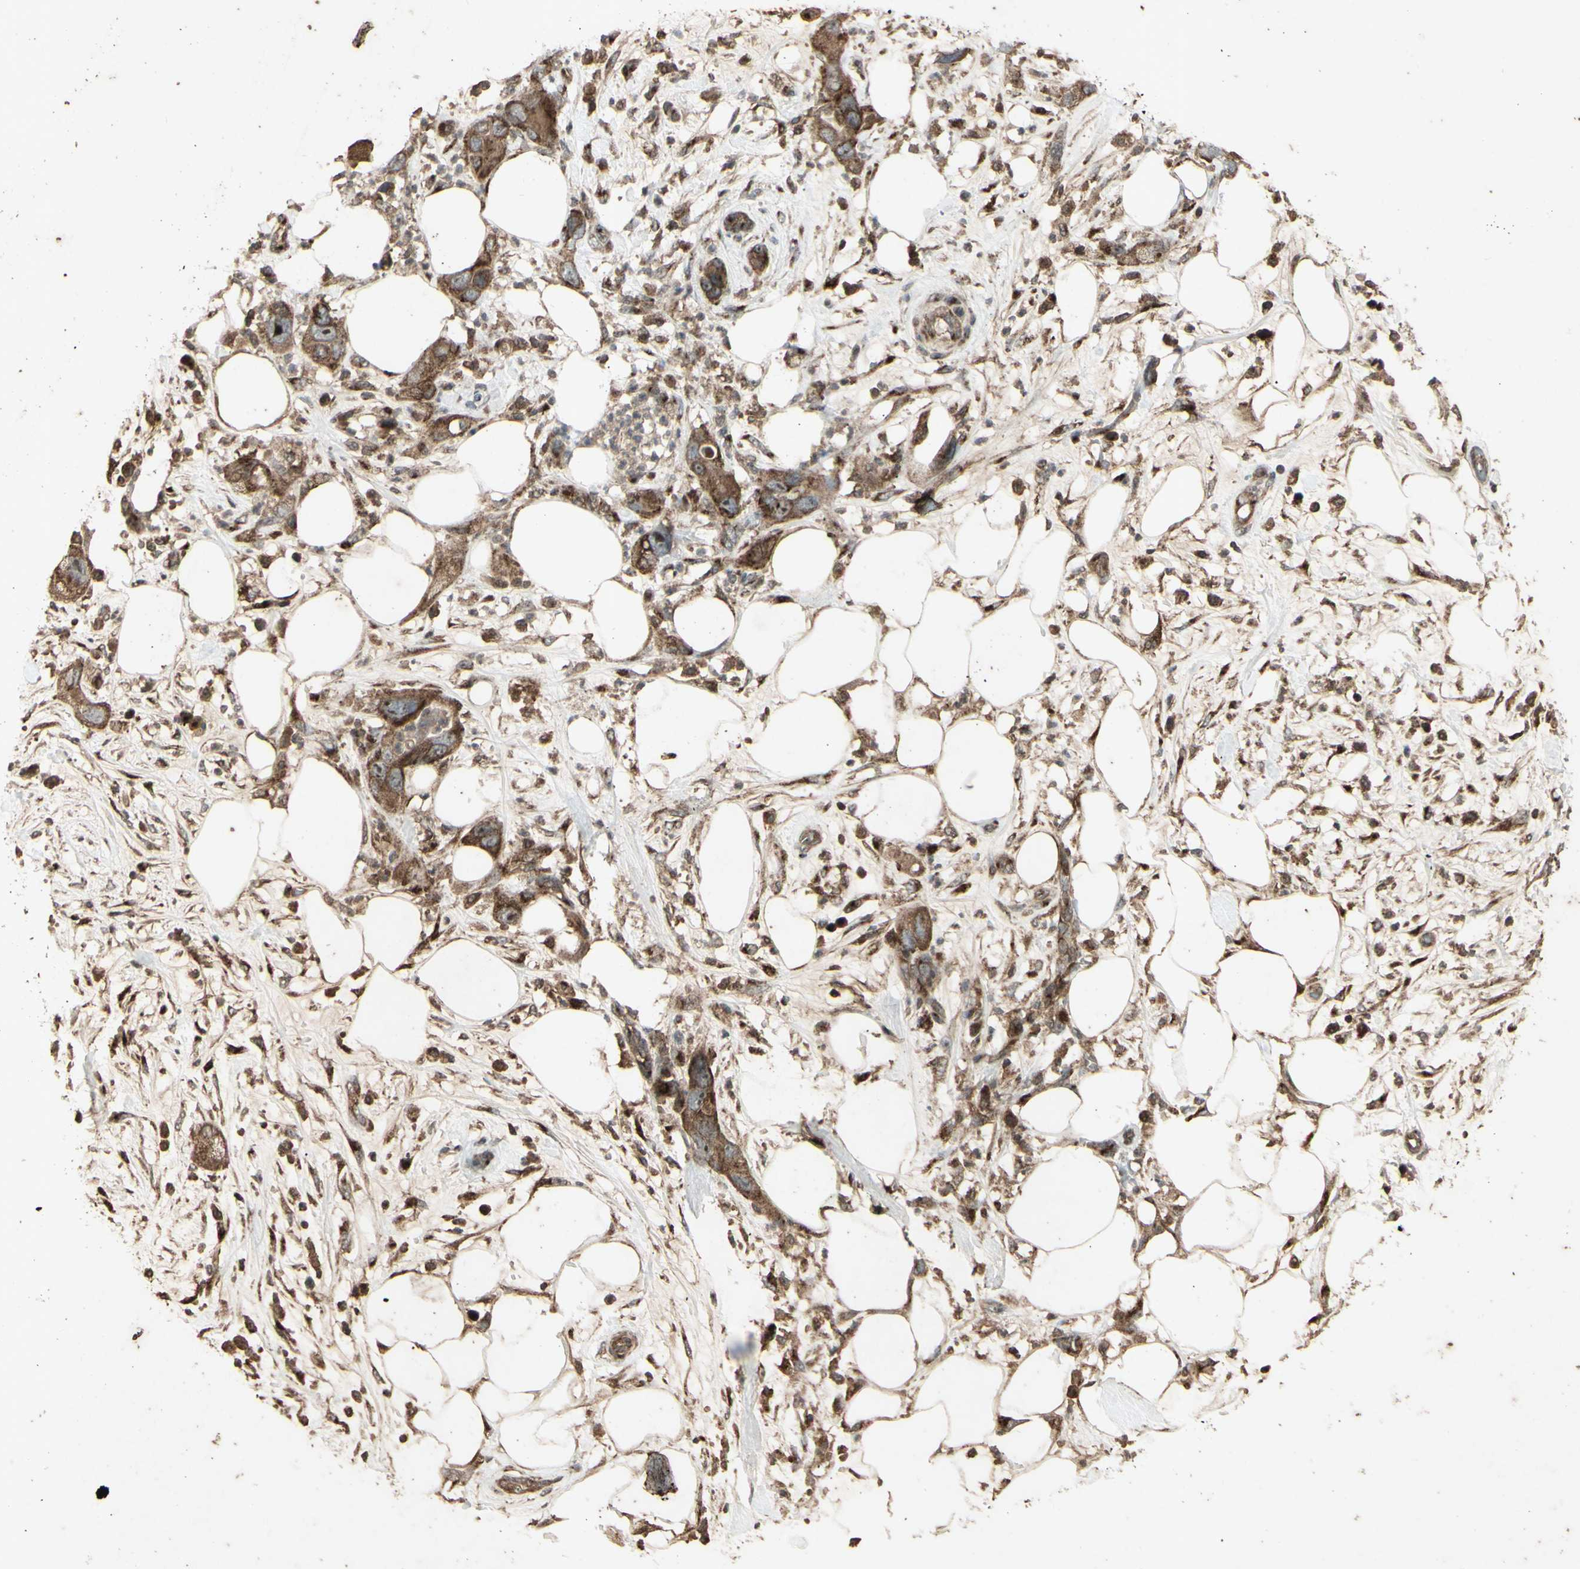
{"staining": {"intensity": "strong", "quantity": ">75%", "location": "cytoplasmic/membranous"}, "tissue": "pancreatic cancer", "cell_type": "Tumor cells", "image_type": "cancer", "snomed": [{"axis": "morphology", "description": "Adenocarcinoma, NOS"}, {"axis": "topography", "description": "Pancreas"}], "caption": "Protein analysis of pancreatic cancer tissue exhibits strong cytoplasmic/membranous staining in approximately >75% of tumor cells.", "gene": "AP1G1", "patient": {"sex": "female", "age": 71}}